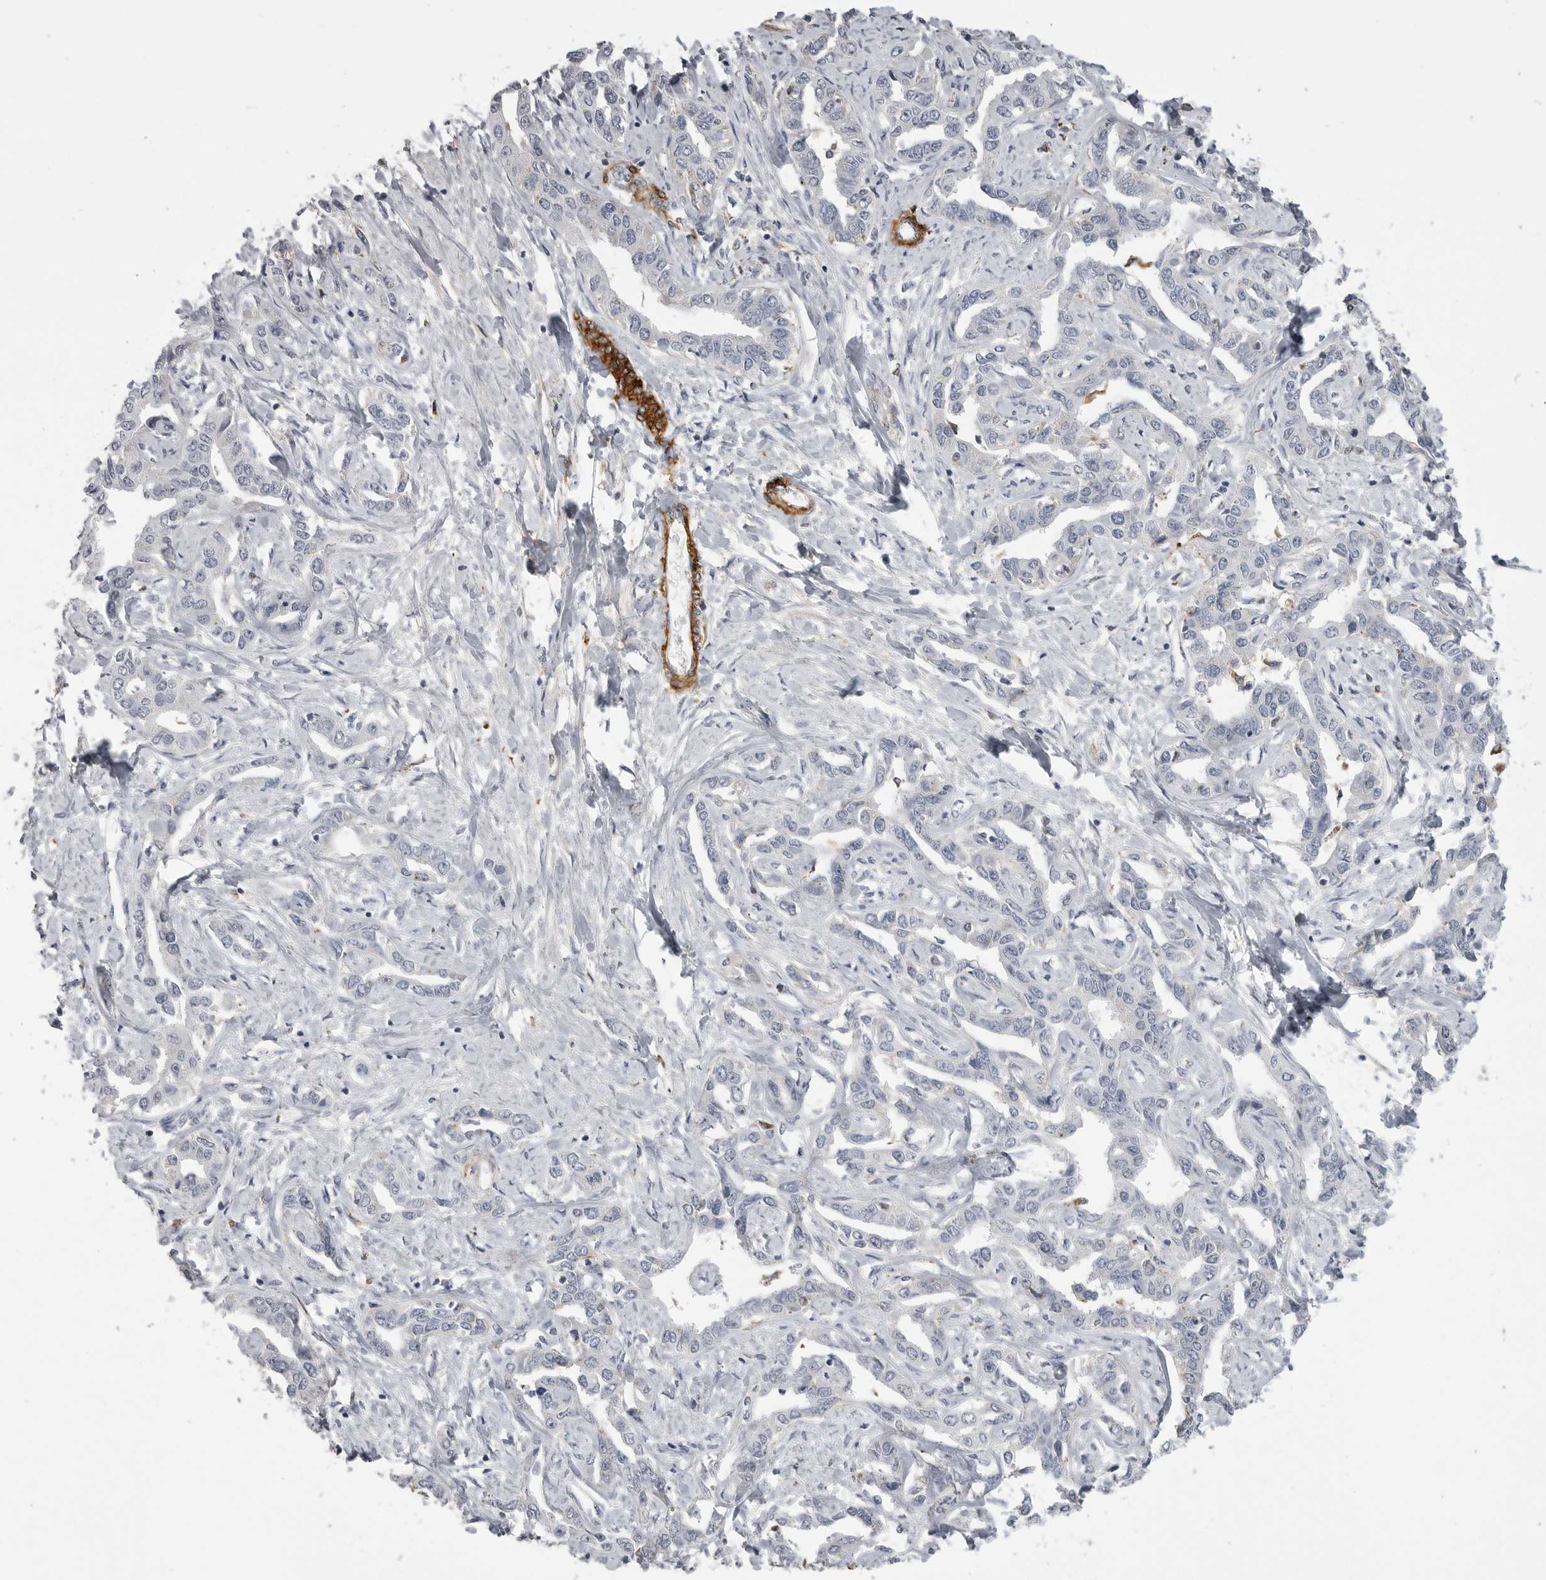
{"staining": {"intensity": "negative", "quantity": "none", "location": "none"}, "tissue": "liver cancer", "cell_type": "Tumor cells", "image_type": "cancer", "snomed": [{"axis": "morphology", "description": "Cholangiocarcinoma"}, {"axis": "topography", "description": "Liver"}], "caption": "Tumor cells show no significant positivity in cholangiocarcinoma (liver).", "gene": "AOC3", "patient": {"sex": "male", "age": 59}}